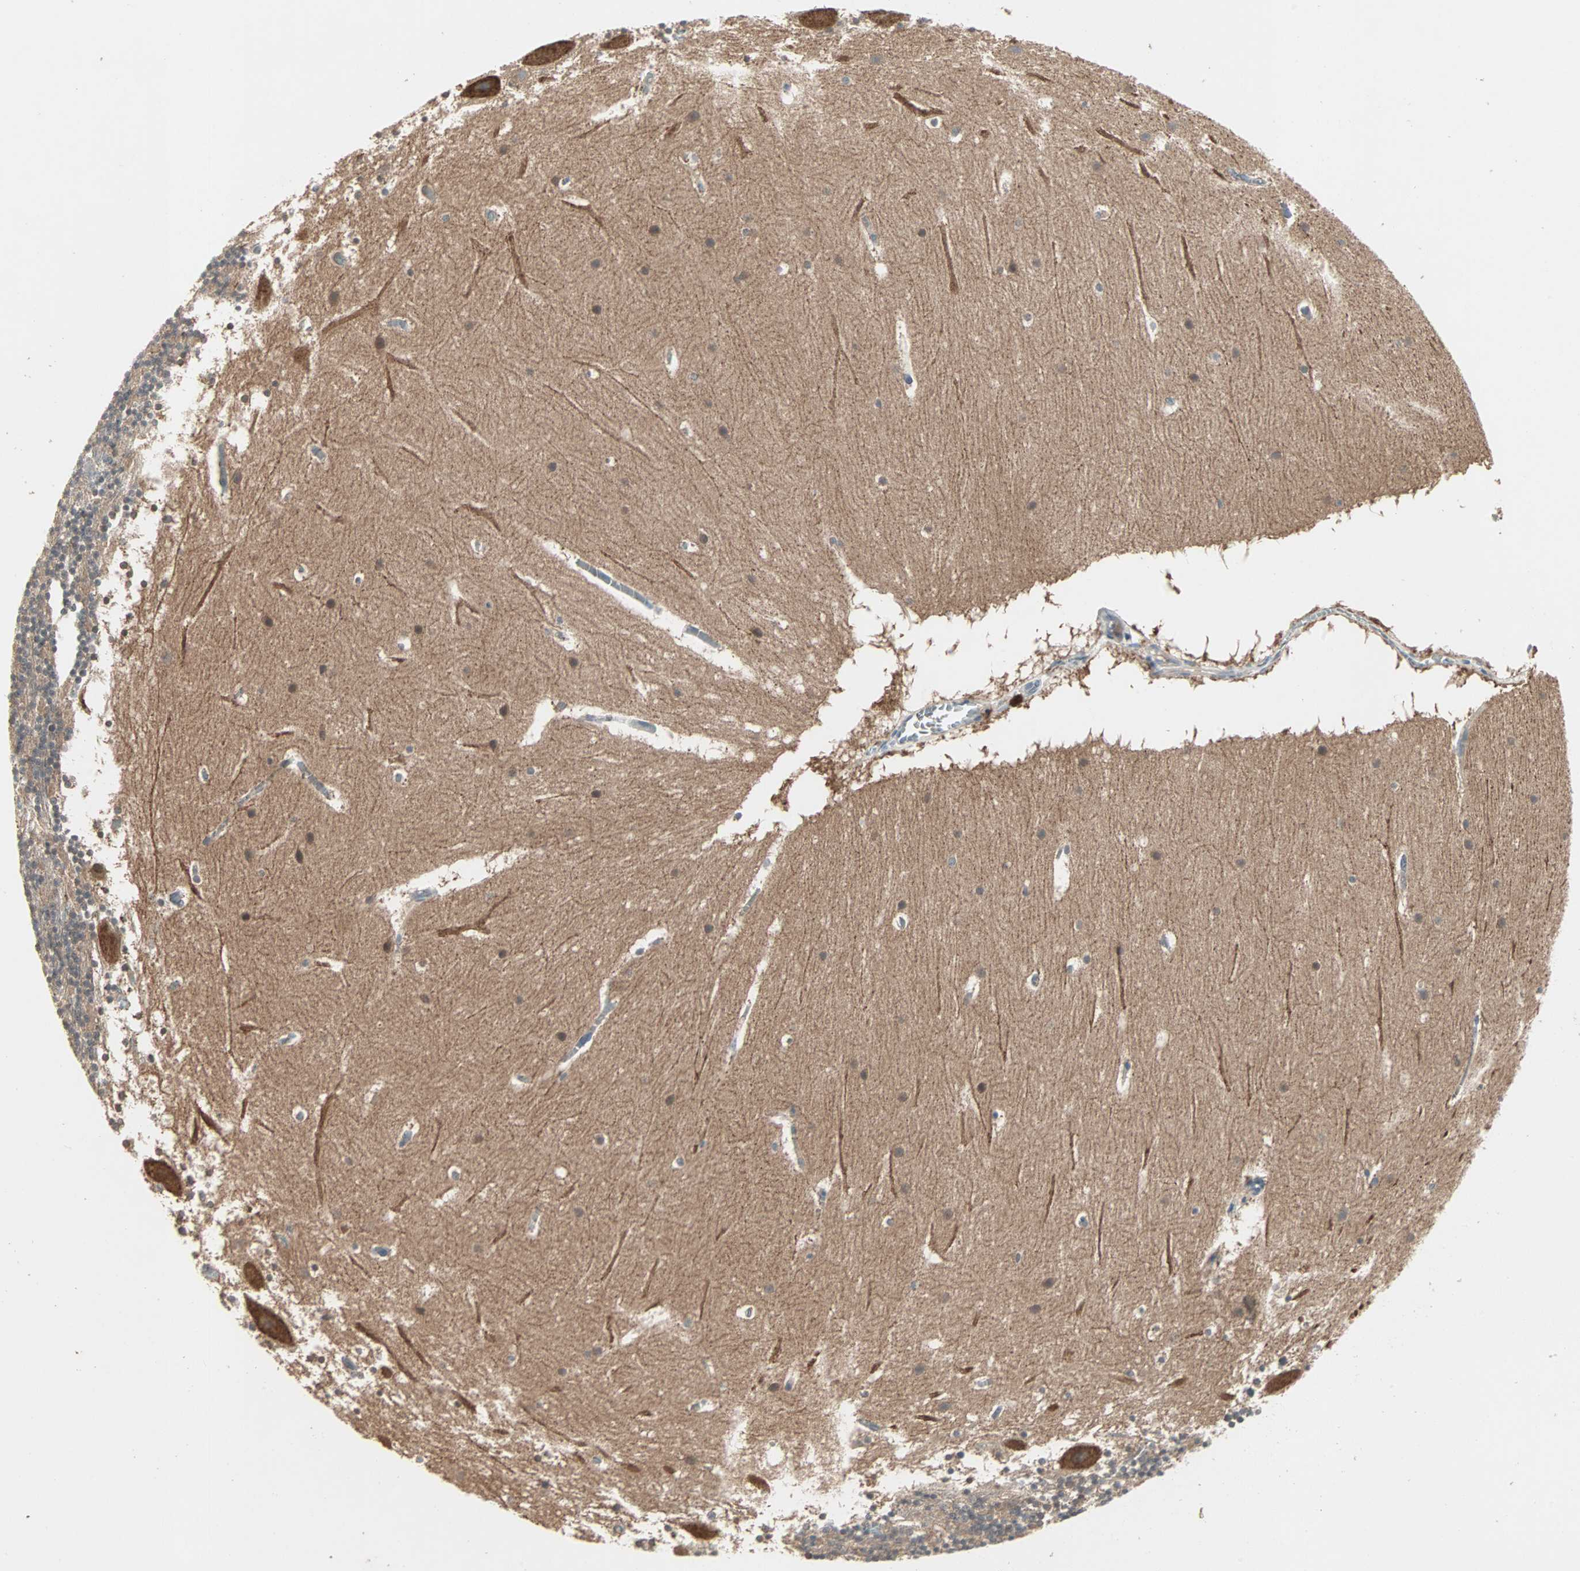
{"staining": {"intensity": "strong", "quantity": "<25%", "location": "cytoplasmic/membranous"}, "tissue": "cerebellum", "cell_type": "Cells in granular layer", "image_type": "normal", "snomed": [{"axis": "morphology", "description": "Normal tissue, NOS"}, {"axis": "topography", "description": "Cerebellum"}], "caption": "A brown stain highlights strong cytoplasmic/membranous positivity of a protein in cells in granular layer of unremarkable human cerebellum. (DAB (3,3'-diaminobenzidine) = brown stain, brightfield microscopy at high magnification).", "gene": "JMJD7", "patient": {"sex": "male", "age": 45}}